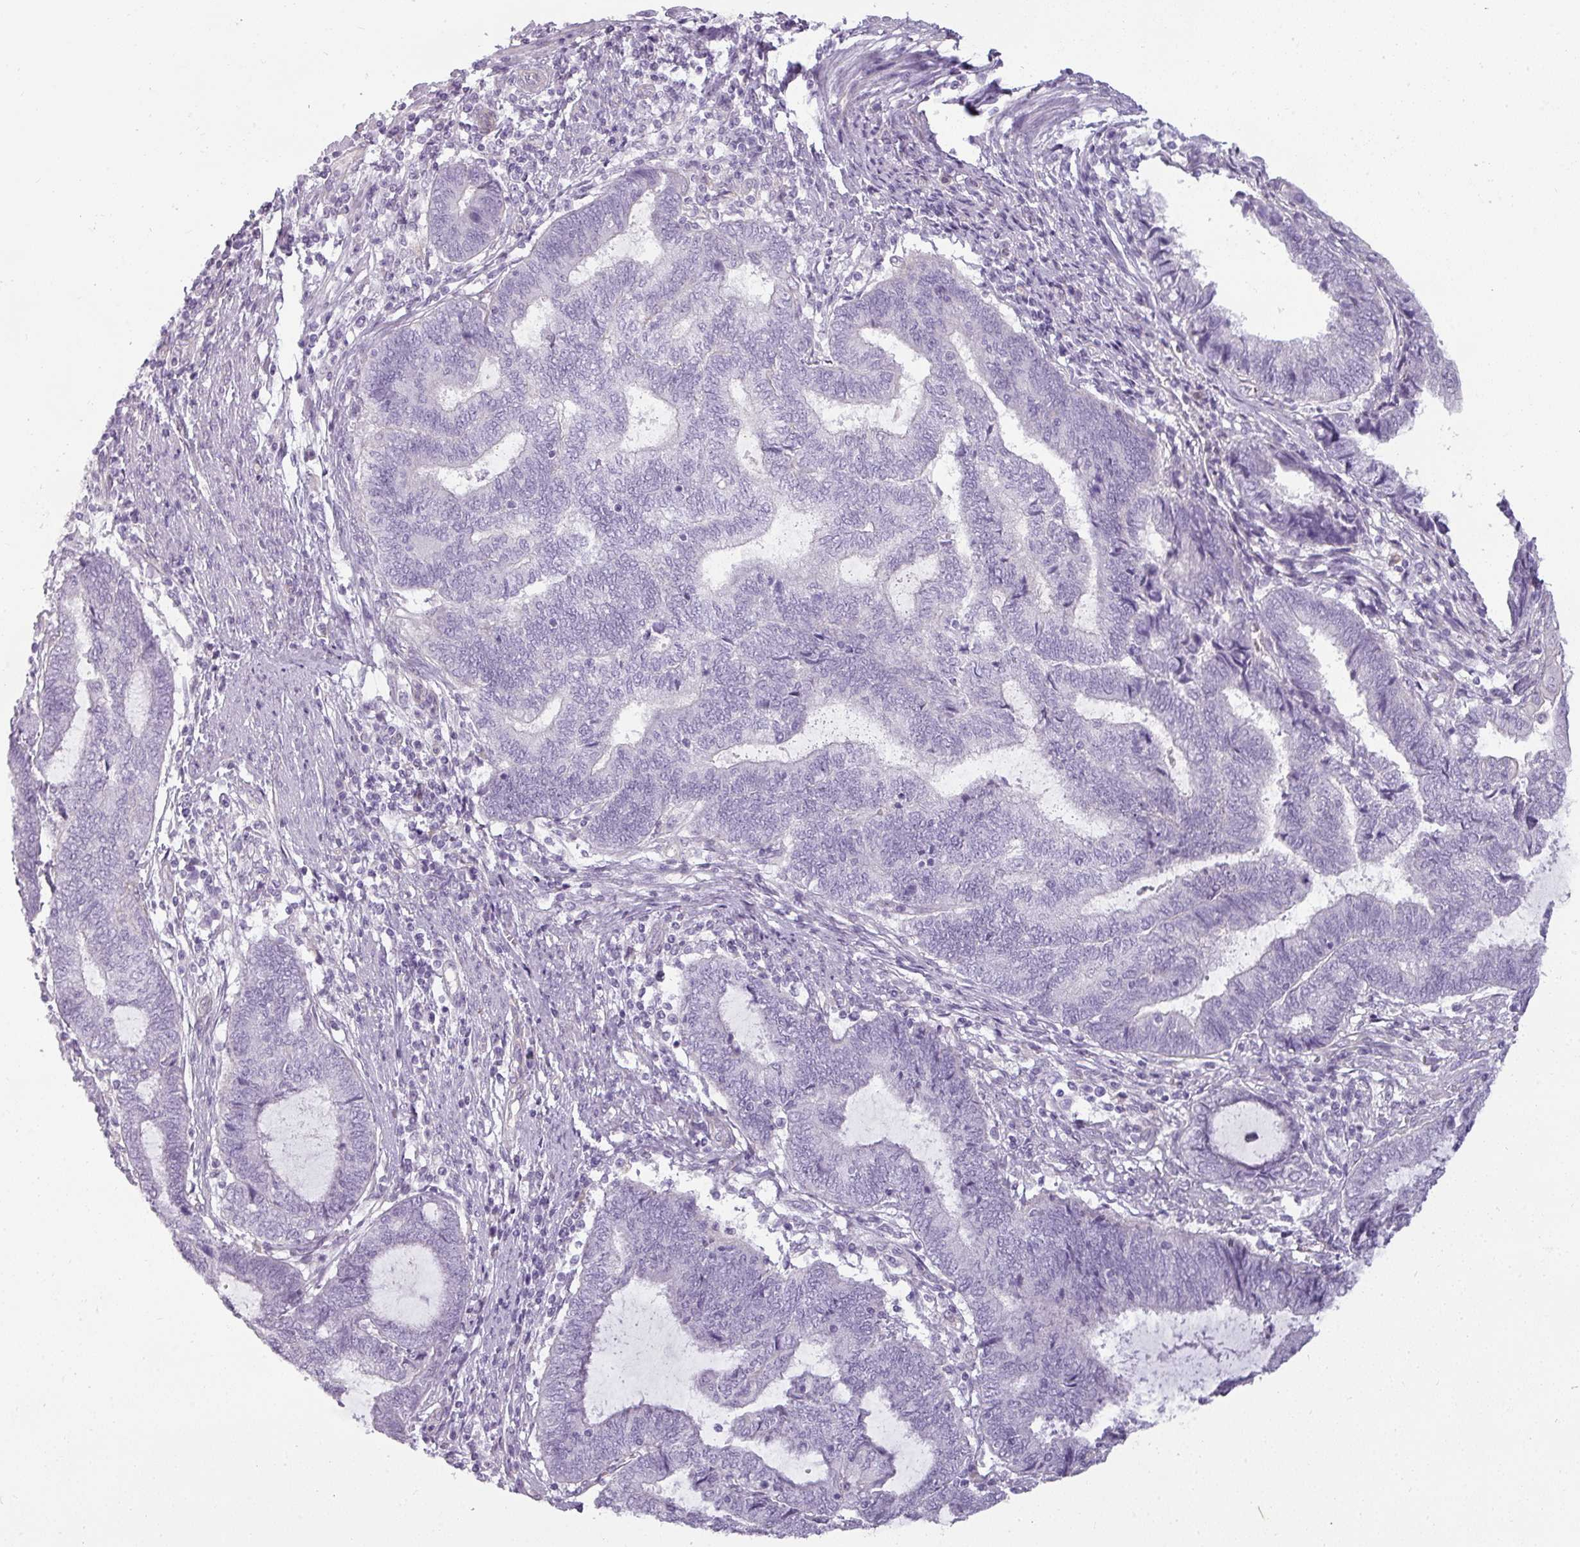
{"staining": {"intensity": "negative", "quantity": "none", "location": "none"}, "tissue": "endometrial cancer", "cell_type": "Tumor cells", "image_type": "cancer", "snomed": [{"axis": "morphology", "description": "Adenocarcinoma, NOS"}, {"axis": "topography", "description": "Uterus"}, {"axis": "topography", "description": "Endometrium"}], "caption": "Immunohistochemical staining of endometrial cancer (adenocarcinoma) displays no significant positivity in tumor cells. Nuclei are stained in blue.", "gene": "ASB1", "patient": {"sex": "female", "age": 70}}